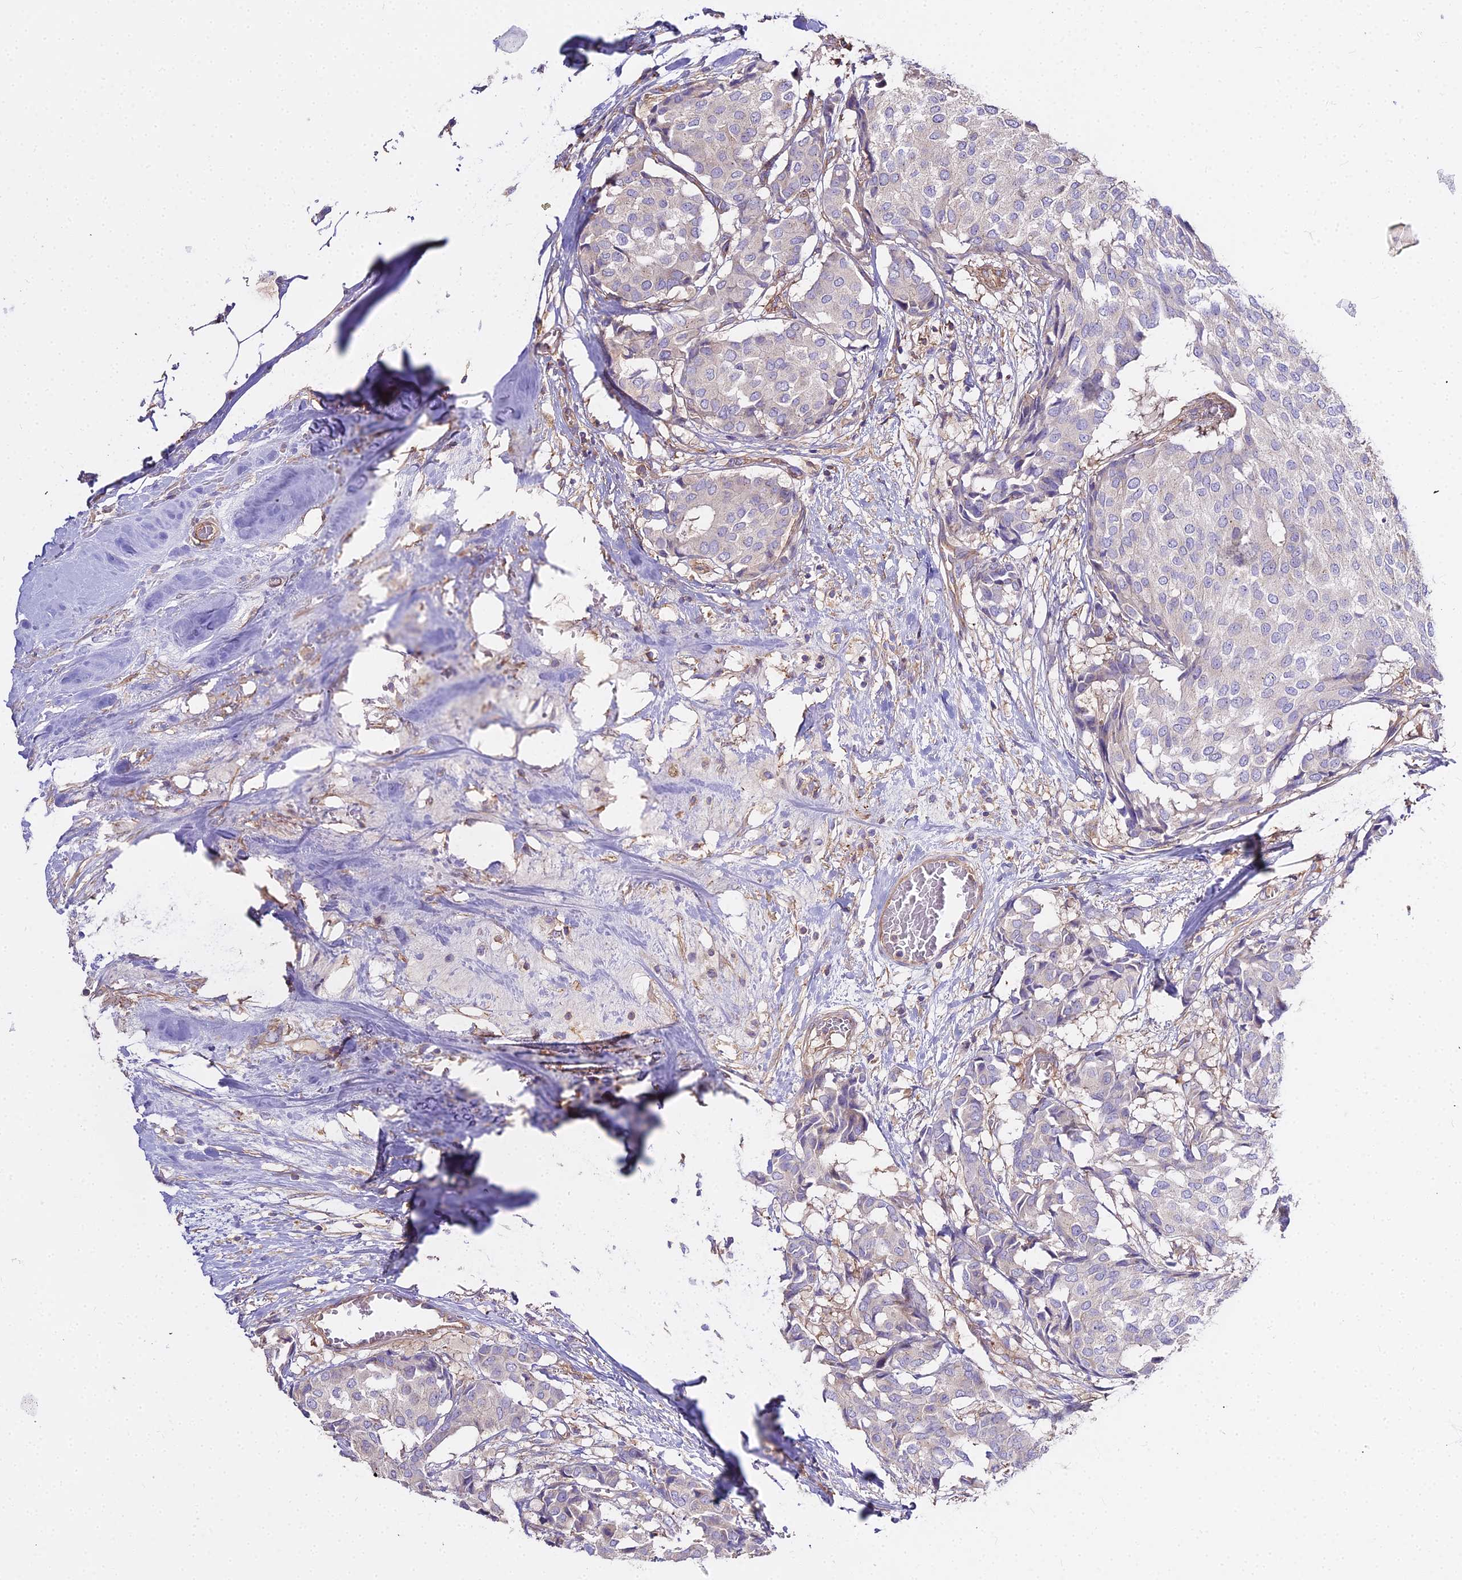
{"staining": {"intensity": "negative", "quantity": "none", "location": "none"}, "tissue": "breast cancer", "cell_type": "Tumor cells", "image_type": "cancer", "snomed": [{"axis": "morphology", "description": "Duct carcinoma"}, {"axis": "topography", "description": "Breast"}], "caption": "There is no significant staining in tumor cells of breast cancer.", "gene": "GLYAT", "patient": {"sex": "female", "age": 75}}